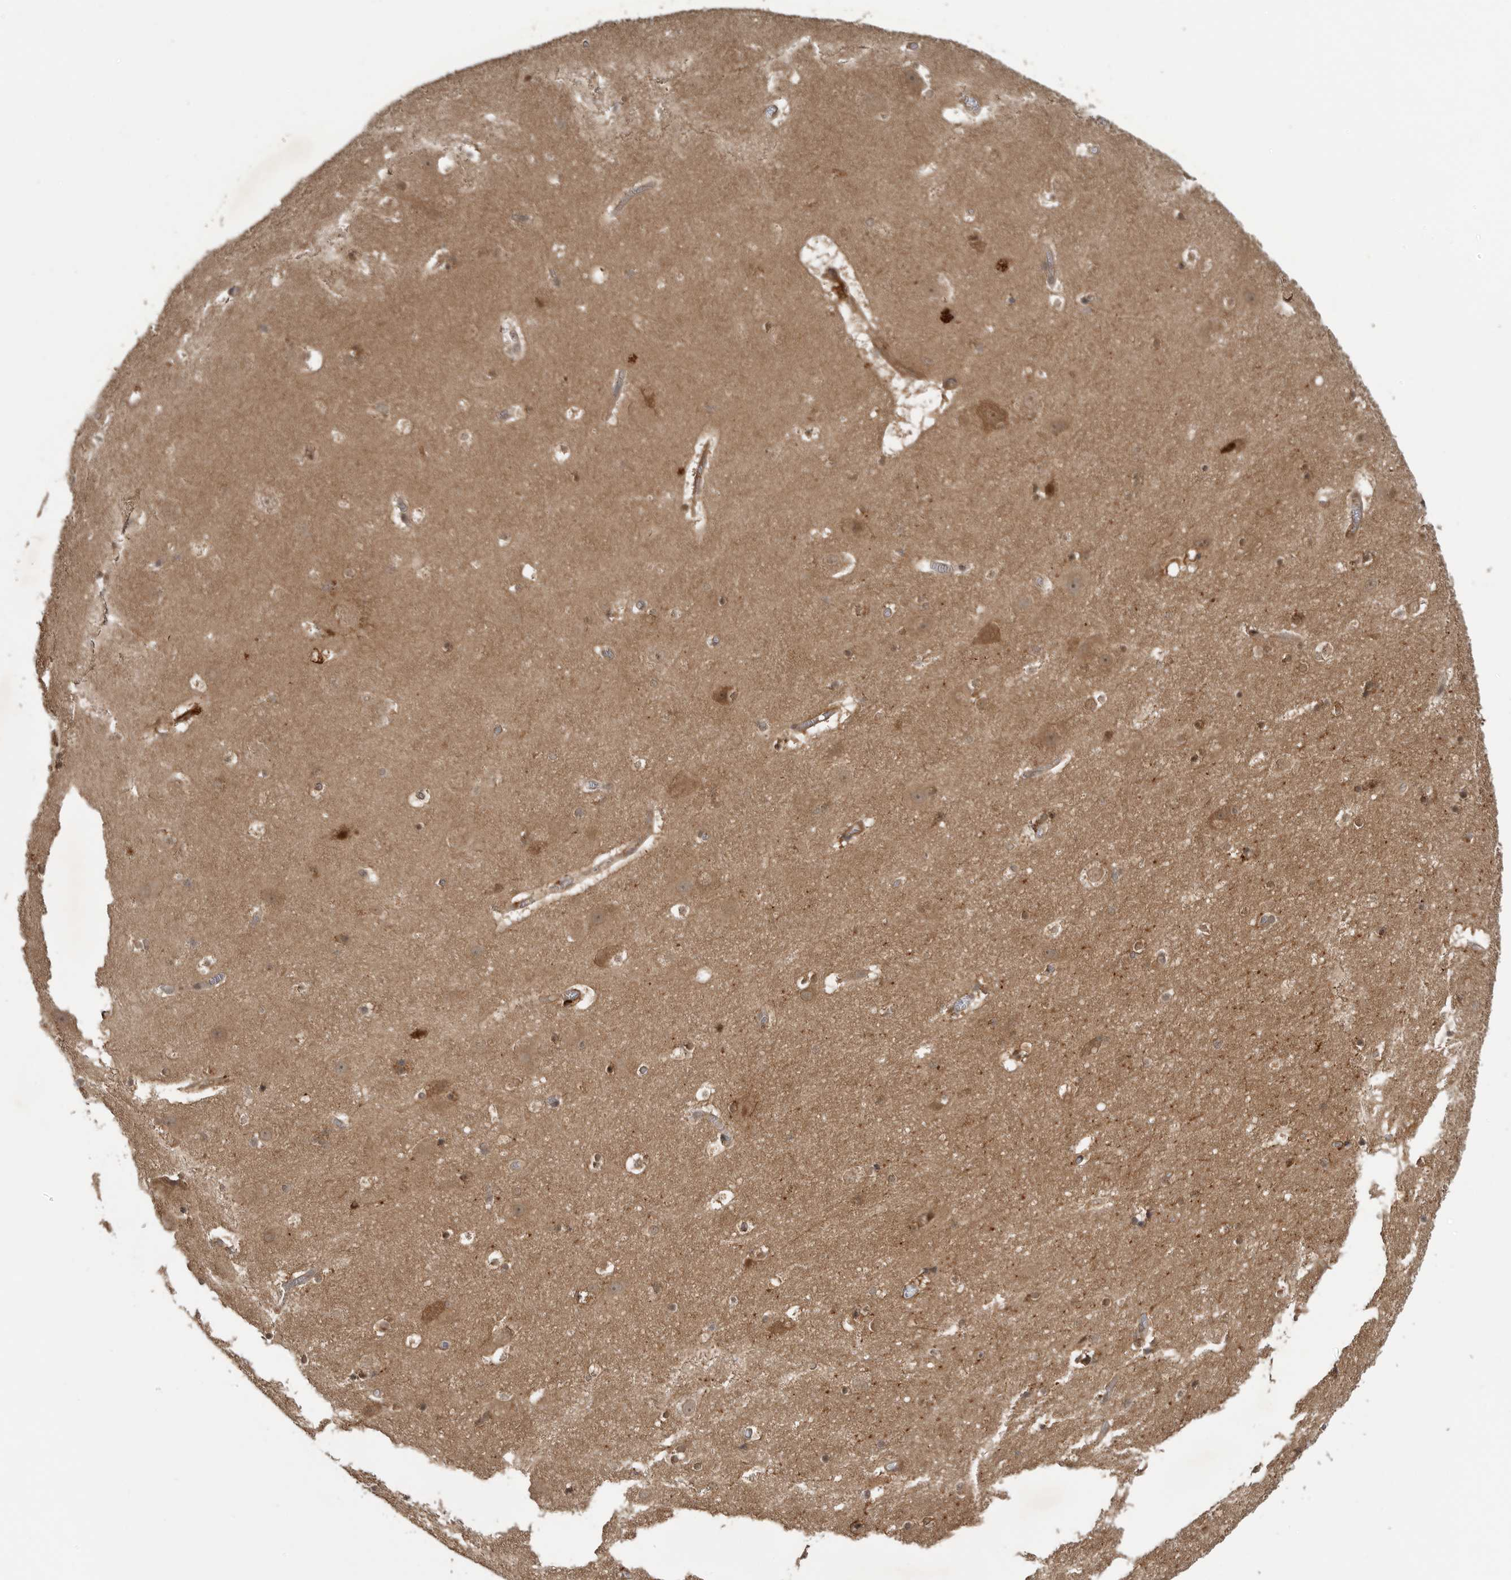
{"staining": {"intensity": "moderate", "quantity": "25%-75%", "location": "cytoplasmic/membranous,nuclear"}, "tissue": "hippocampus", "cell_type": "Glial cells", "image_type": "normal", "snomed": [{"axis": "morphology", "description": "Normal tissue, NOS"}, {"axis": "topography", "description": "Hippocampus"}], "caption": "Immunohistochemistry (DAB) staining of benign human hippocampus exhibits moderate cytoplasmic/membranous,nuclear protein staining in about 25%-75% of glial cells.", "gene": "AKAP7", "patient": {"sex": "male", "age": 45}}